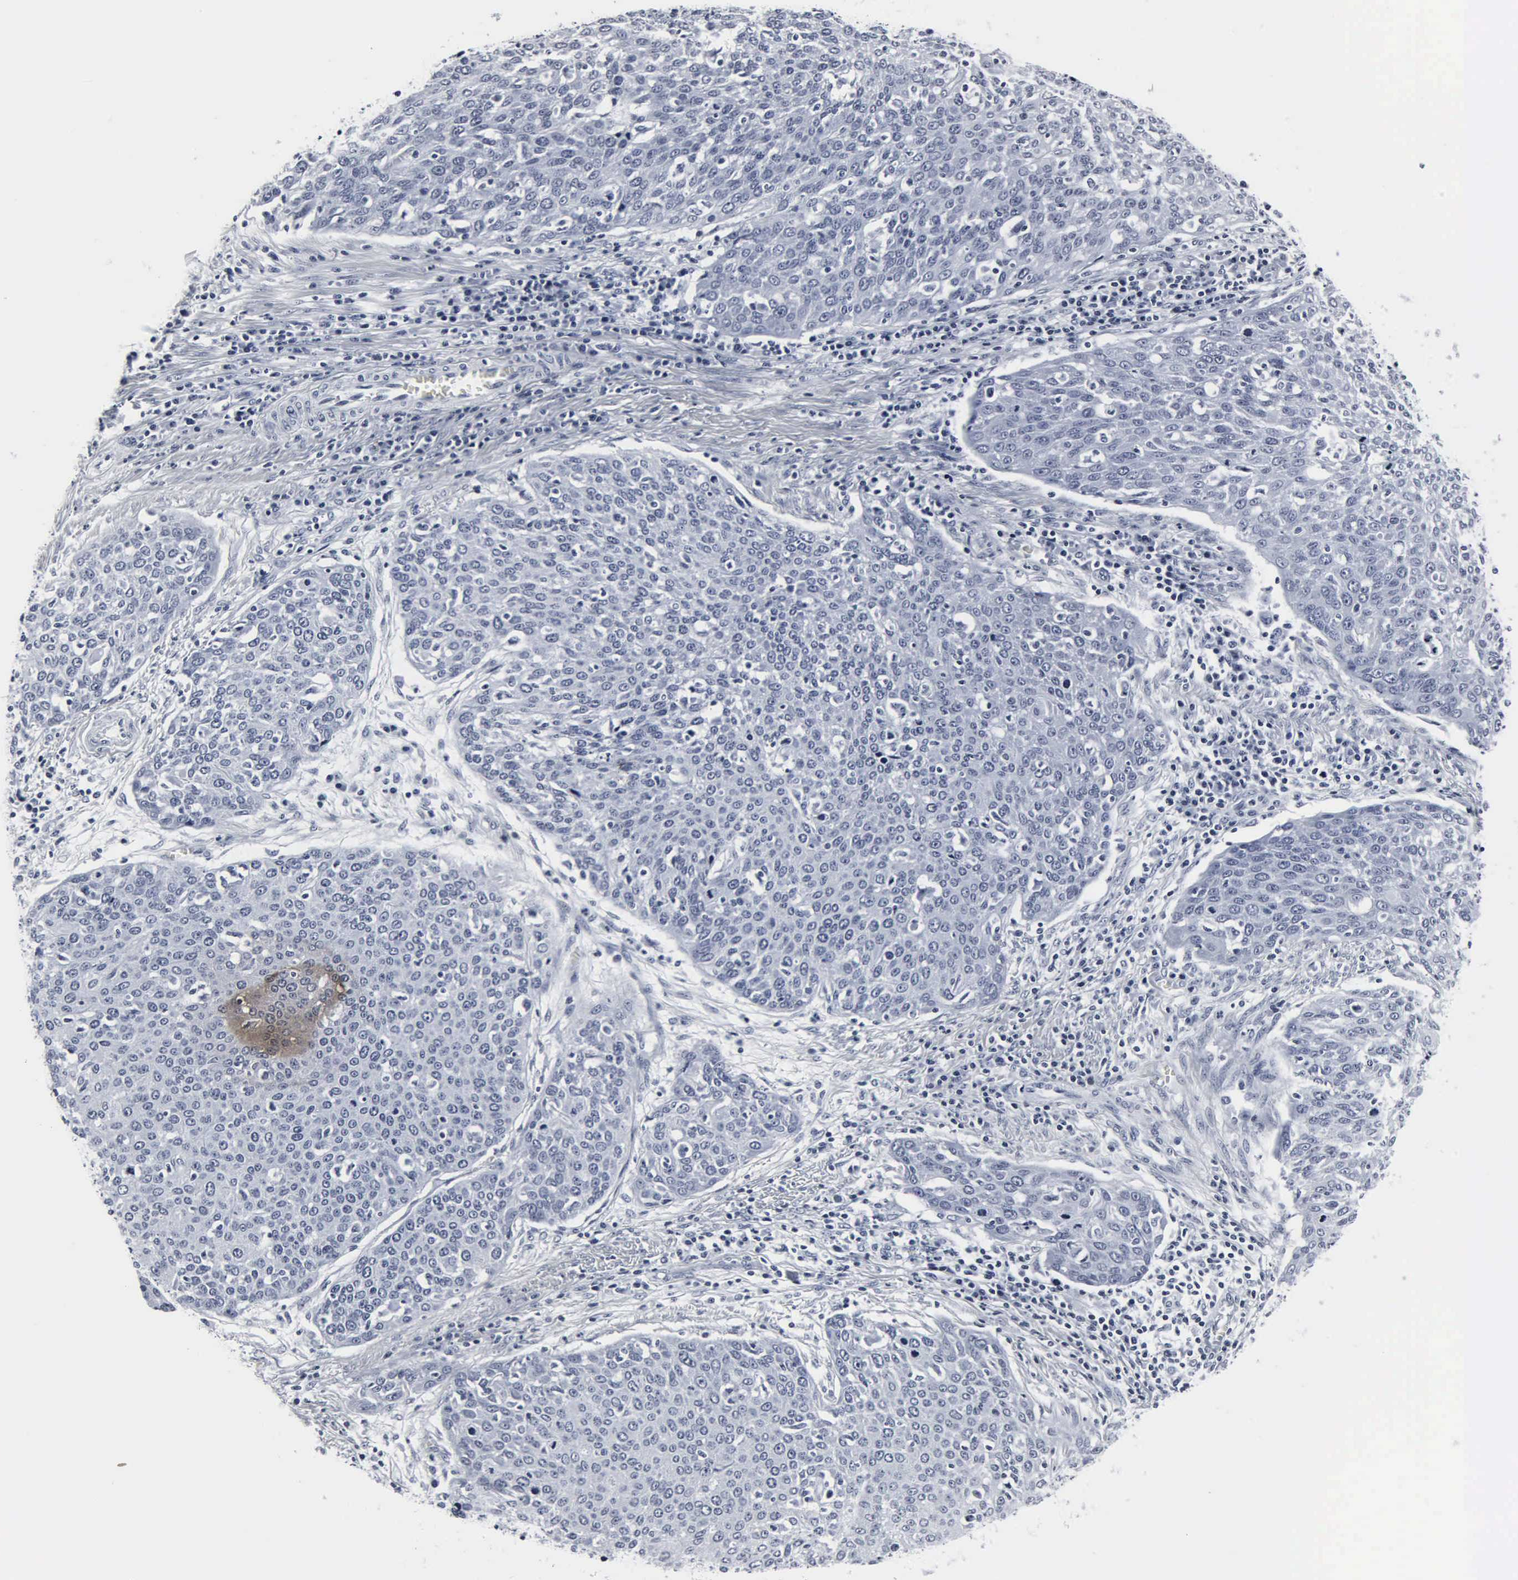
{"staining": {"intensity": "negative", "quantity": "none", "location": "none"}, "tissue": "cervical cancer", "cell_type": "Tumor cells", "image_type": "cancer", "snomed": [{"axis": "morphology", "description": "Squamous cell carcinoma, NOS"}, {"axis": "topography", "description": "Cervix"}], "caption": "Immunohistochemical staining of cervical cancer shows no significant staining in tumor cells.", "gene": "DGCR2", "patient": {"sex": "female", "age": 38}}